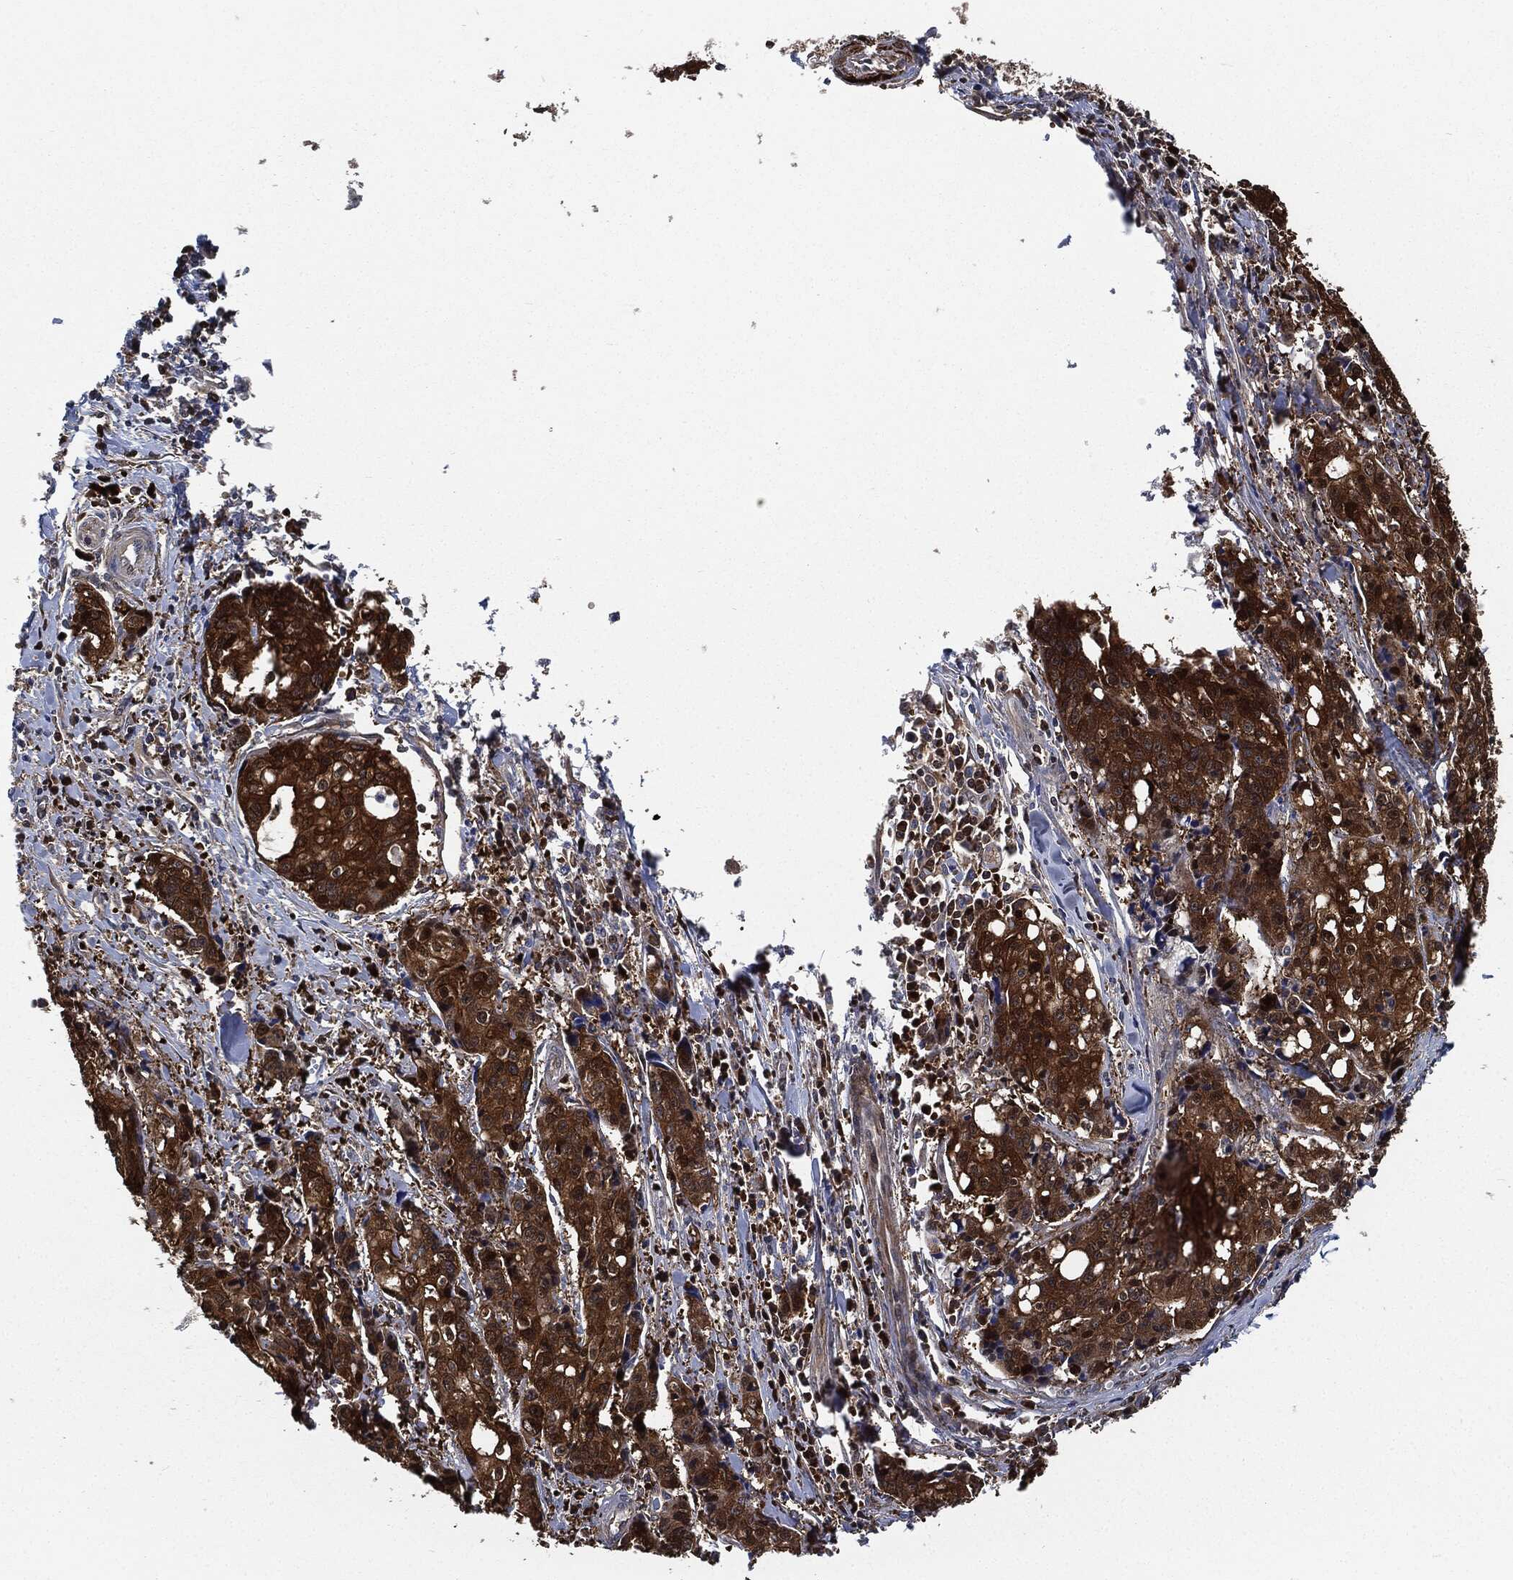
{"staining": {"intensity": "strong", "quantity": ">75%", "location": "cytoplasmic/membranous,nuclear"}, "tissue": "pancreatic cancer", "cell_type": "Tumor cells", "image_type": "cancer", "snomed": [{"axis": "morphology", "description": "Adenocarcinoma, NOS"}, {"axis": "topography", "description": "Pancreas"}], "caption": "This is an image of immunohistochemistry (IHC) staining of pancreatic cancer (adenocarcinoma), which shows strong staining in the cytoplasmic/membranous and nuclear of tumor cells.", "gene": "PRDX2", "patient": {"sex": "male", "age": 64}}